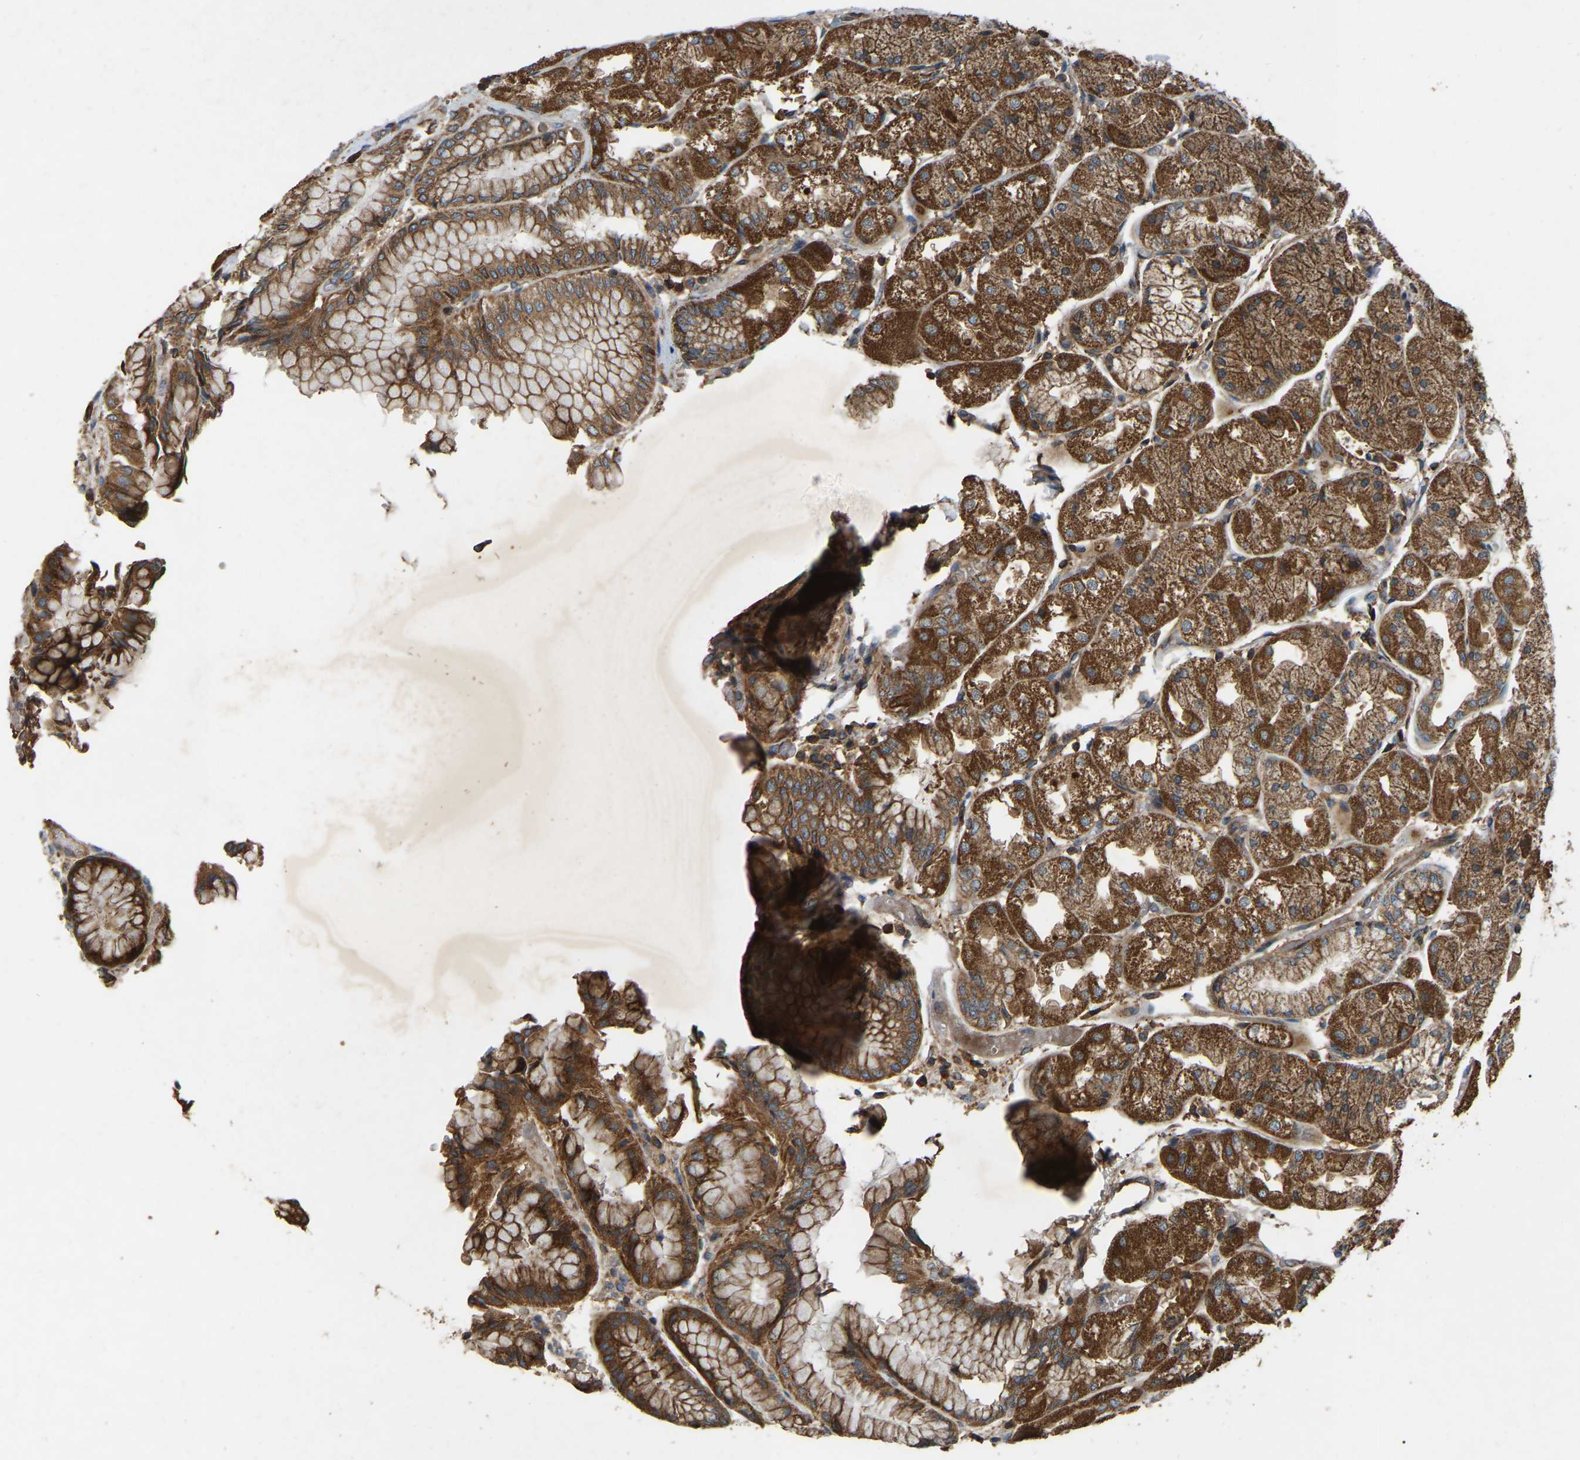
{"staining": {"intensity": "strong", "quantity": ">75%", "location": "cytoplasmic/membranous"}, "tissue": "stomach", "cell_type": "Glandular cells", "image_type": "normal", "snomed": [{"axis": "morphology", "description": "Normal tissue, NOS"}, {"axis": "topography", "description": "Stomach, upper"}], "caption": "Immunohistochemistry (DAB) staining of benign stomach shows strong cytoplasmic/membranous protein expression in approximately >75% of glandular cells. (IHC, brightfield microscopy, high magnification).", "gene": "SAMD9L", "patient": {"sex": "male", "age": 72}}